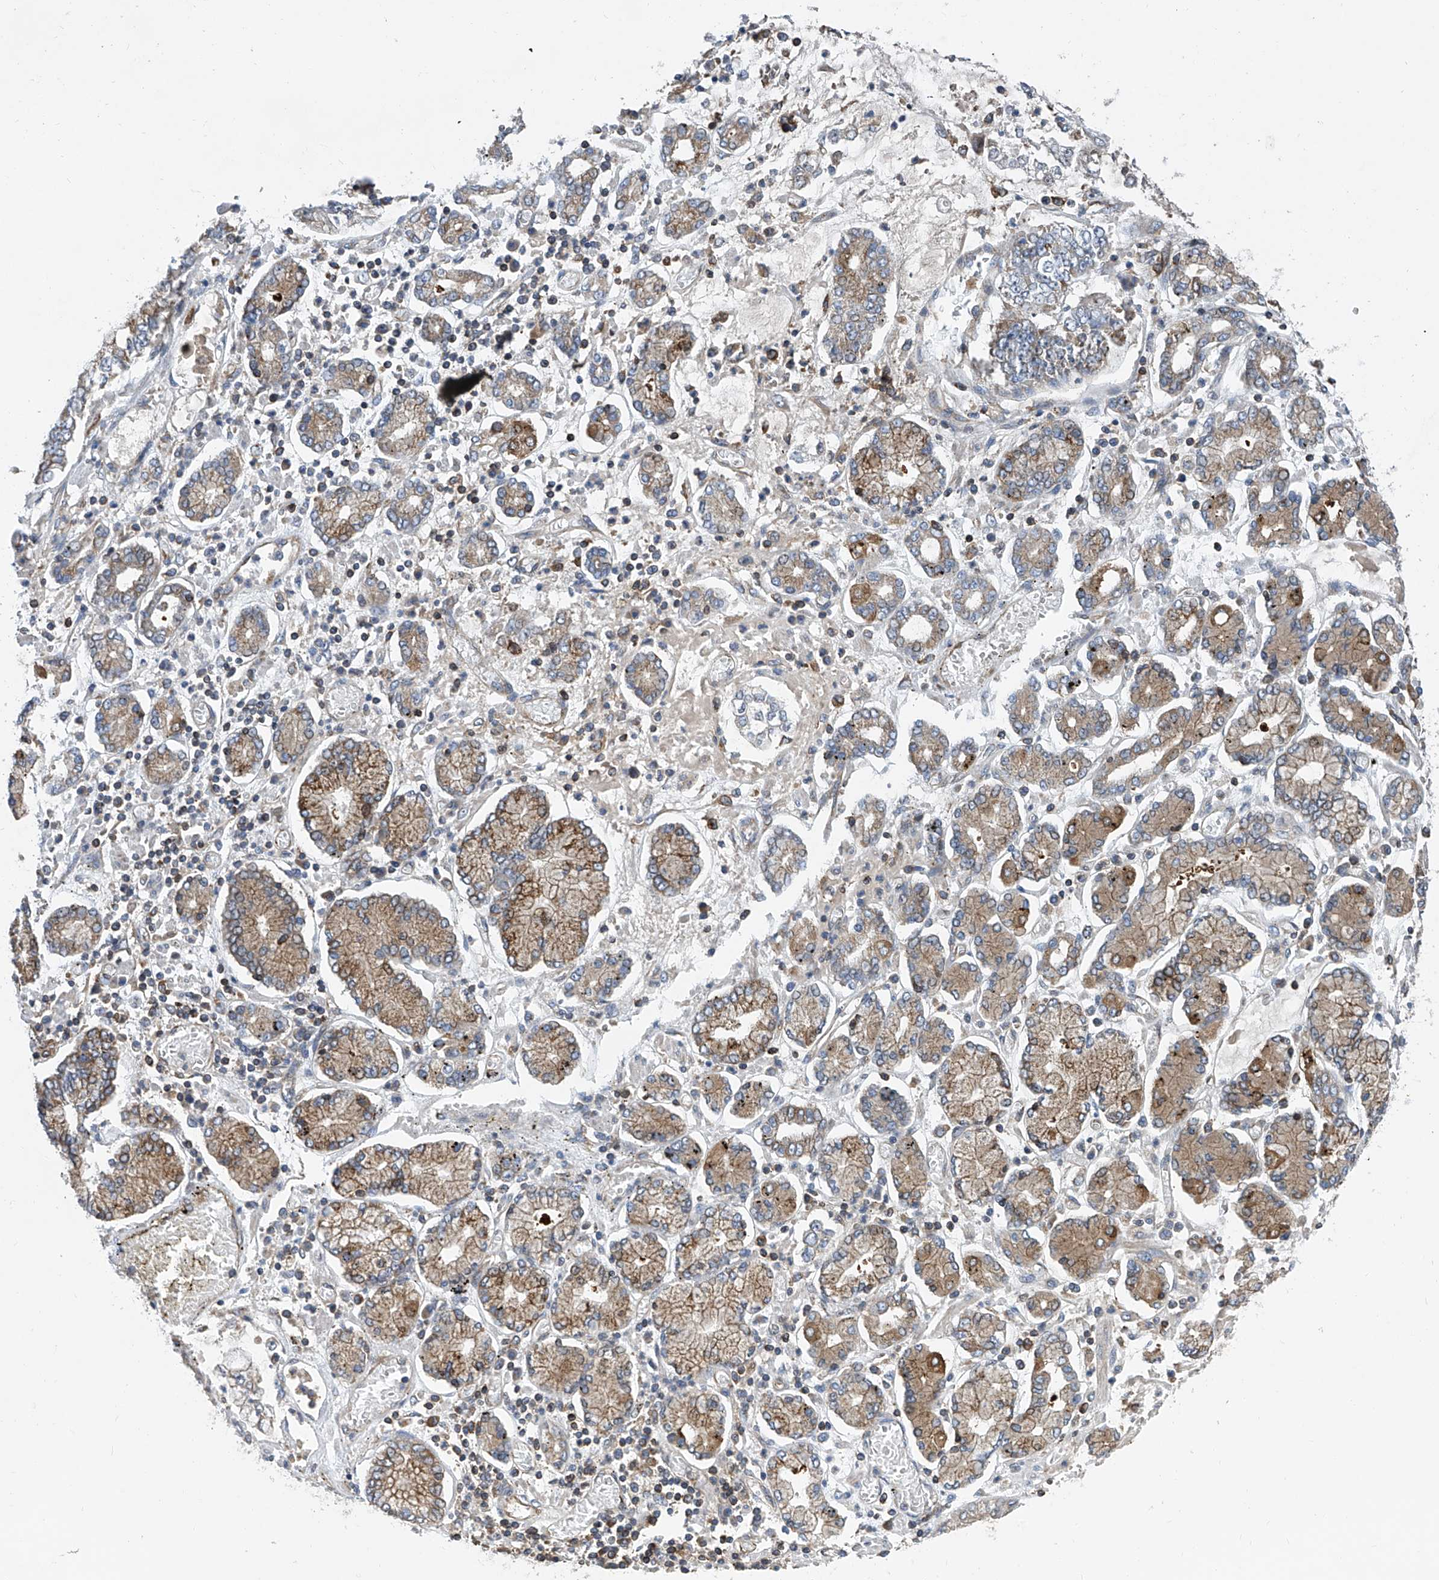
{"staining": {"intensity": "moderate", "quantity": "25%-75%", "location": "cytoplasmic/membranous"}, "tissue": "stomach cancer", "cell_type": "Tumor cells", "image_type": "cancer", "snomed": [{"axis": "morphology", "description": "Adenocarcinoma, NOS"}, {"axis": "topography", "description": "Stomach"}], "caption": "Adenocarcinoma (stomach) was stained to show a protein in brown. There is medium levels of moderate cytoplasmic/membranous positivity in about 25%-75% of tumor cells.", "gene": "TRIM38", "patient": {"sex": "male", "age": 76}}